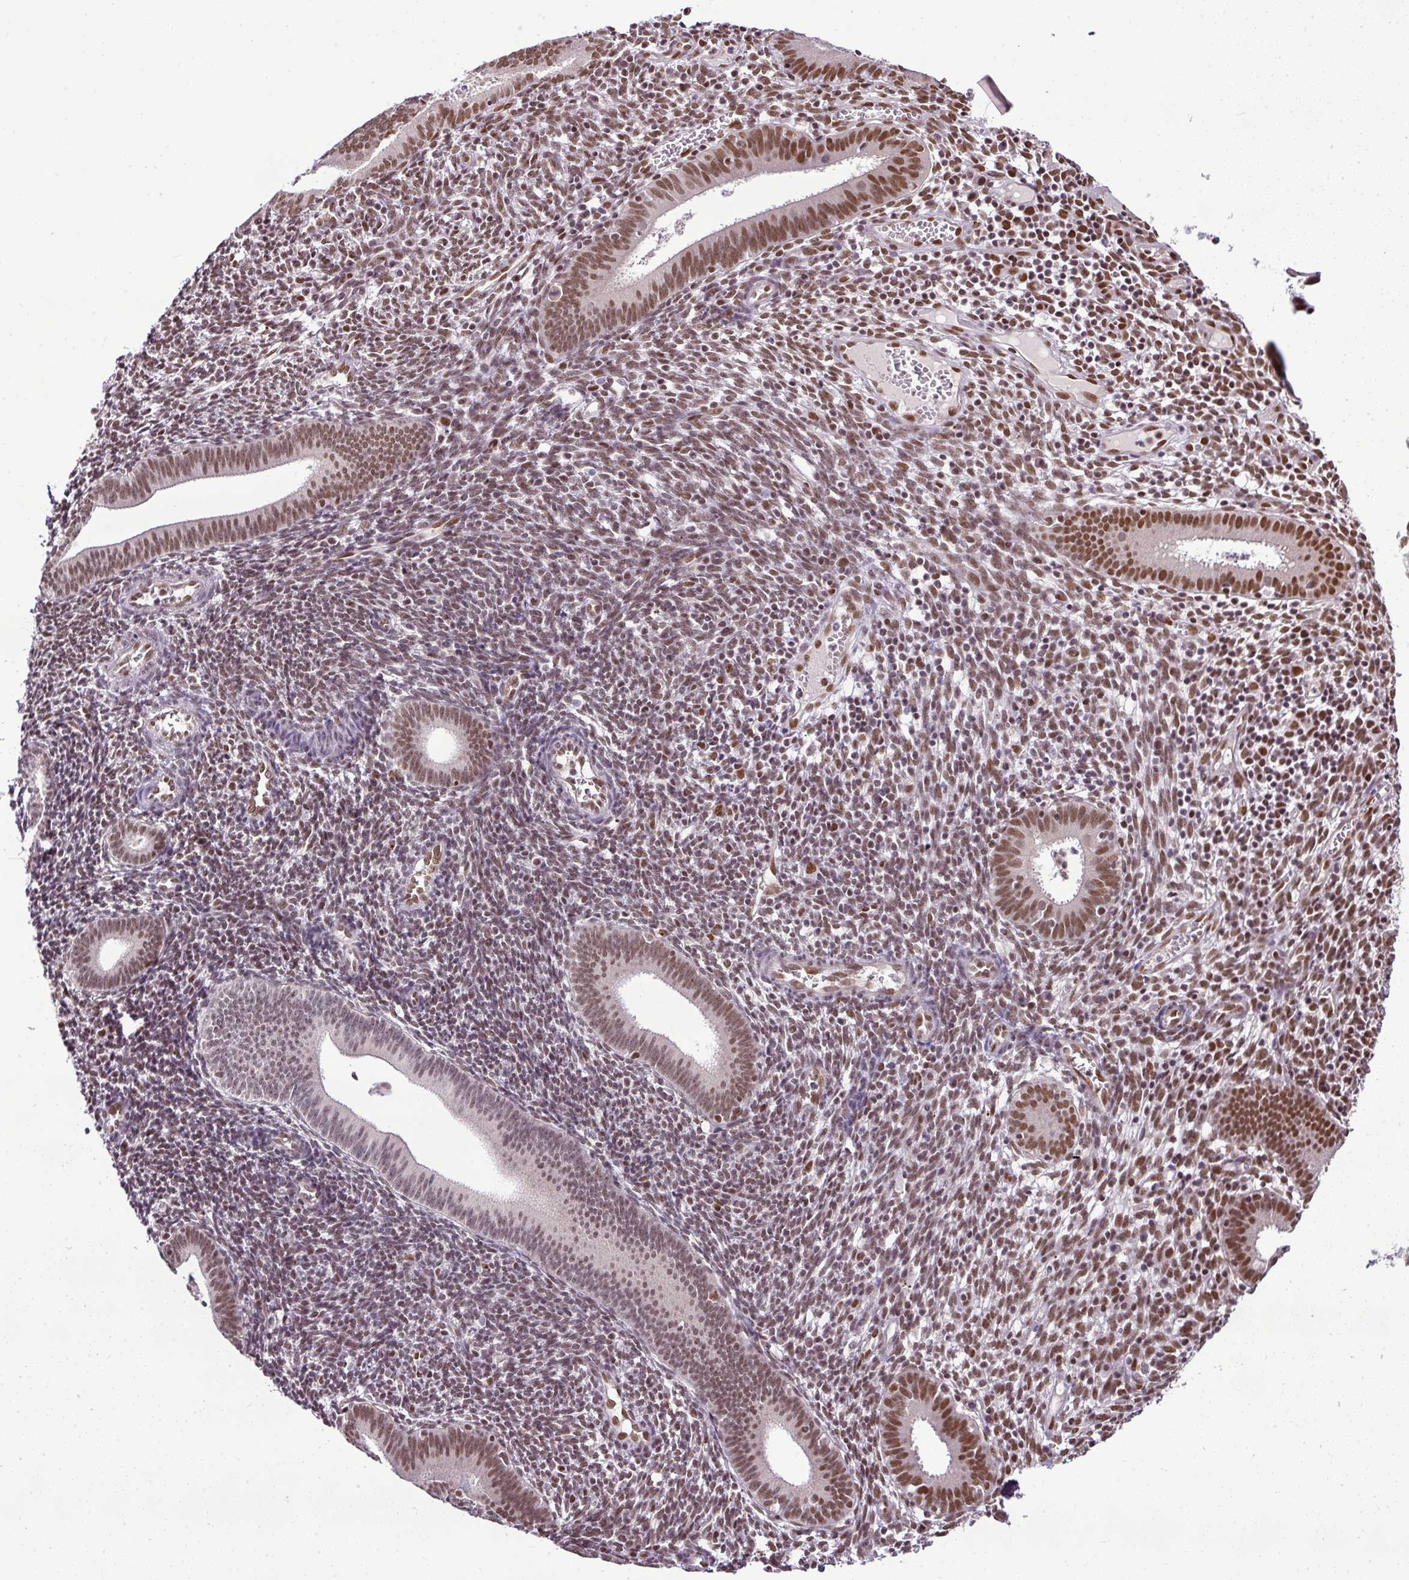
{"staining": {"intensity": "moderate", "quantity": "25%-75%", "location": "nuclear"}, "tissue": "endometrium", "cell_type": "Cells in endometrial stroma", "image_type": "normal", "snomed": [{"axis": "morphology", "description": "Normal tissue, NOS"}, {"axis": "topography", "description": "Endometrium"}], "caption": "Immunohistochemical staining of unremarkable endometrium displays moderate nuclear protein expression in about 25%-75% of cells in endometrial stroma.", "gene": "PGAP4", "patient": {"sex": "female", "age": 41}}